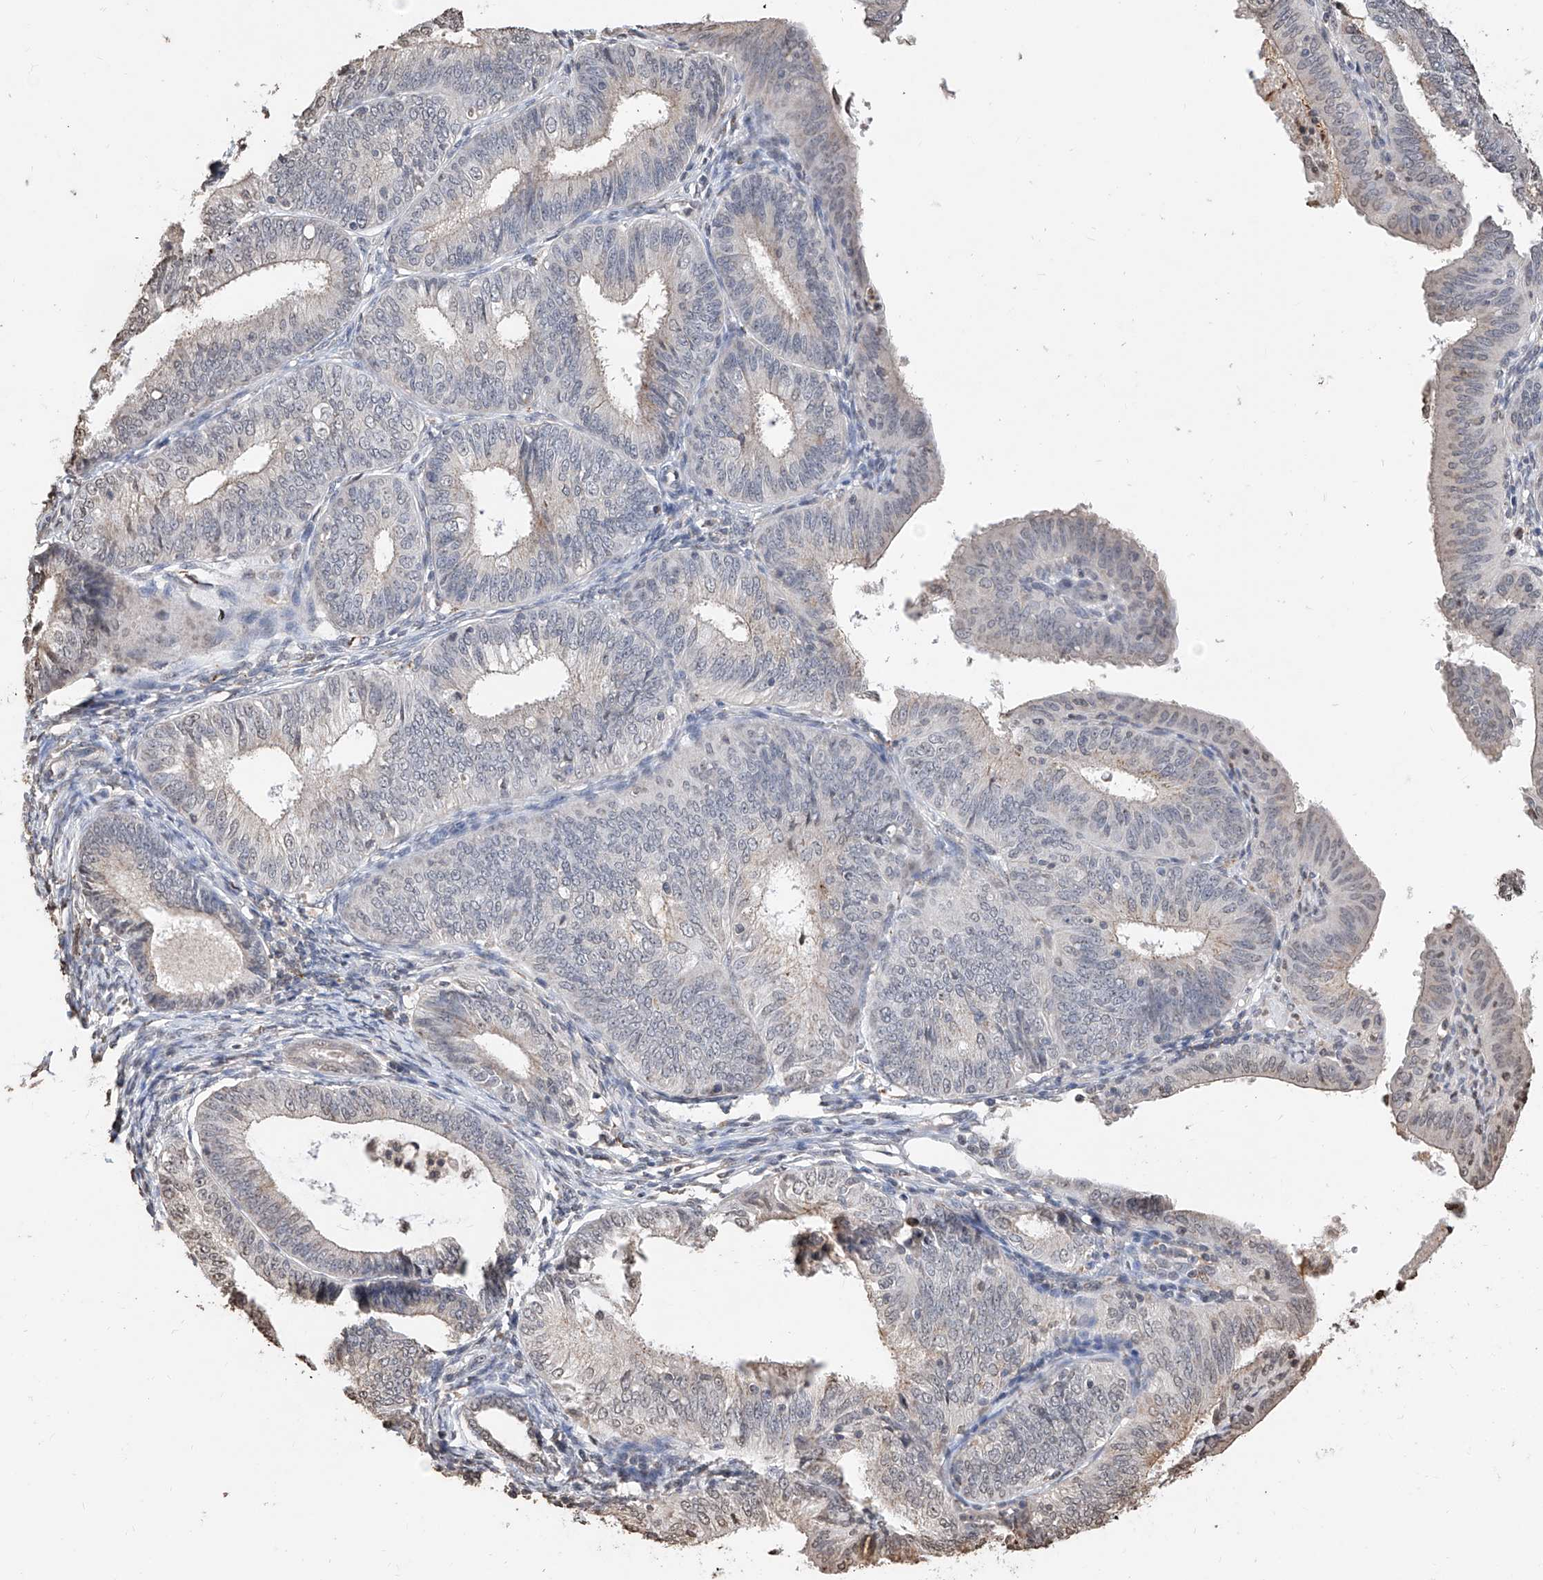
{"staining": {"intensity": "negative", "quantity": "none", "location": "none"}, "tissue": "endometrial cancer", "cell_type": "Tumor cells", "image_type": "cancer", "snomed": [{"axis": "morphology", "description": "Adenocarcinoma, NOS"}, {"axis": "topography", "description": "Endometrium"}], "caption": "An IHC micrograph of adenocarcinoma (endometrial) is shown. There is no staining in tumor cells of adenocarcinoma (endometrial).", "gene": "RP9", "patient": {"sex": "female", "age": 51}}